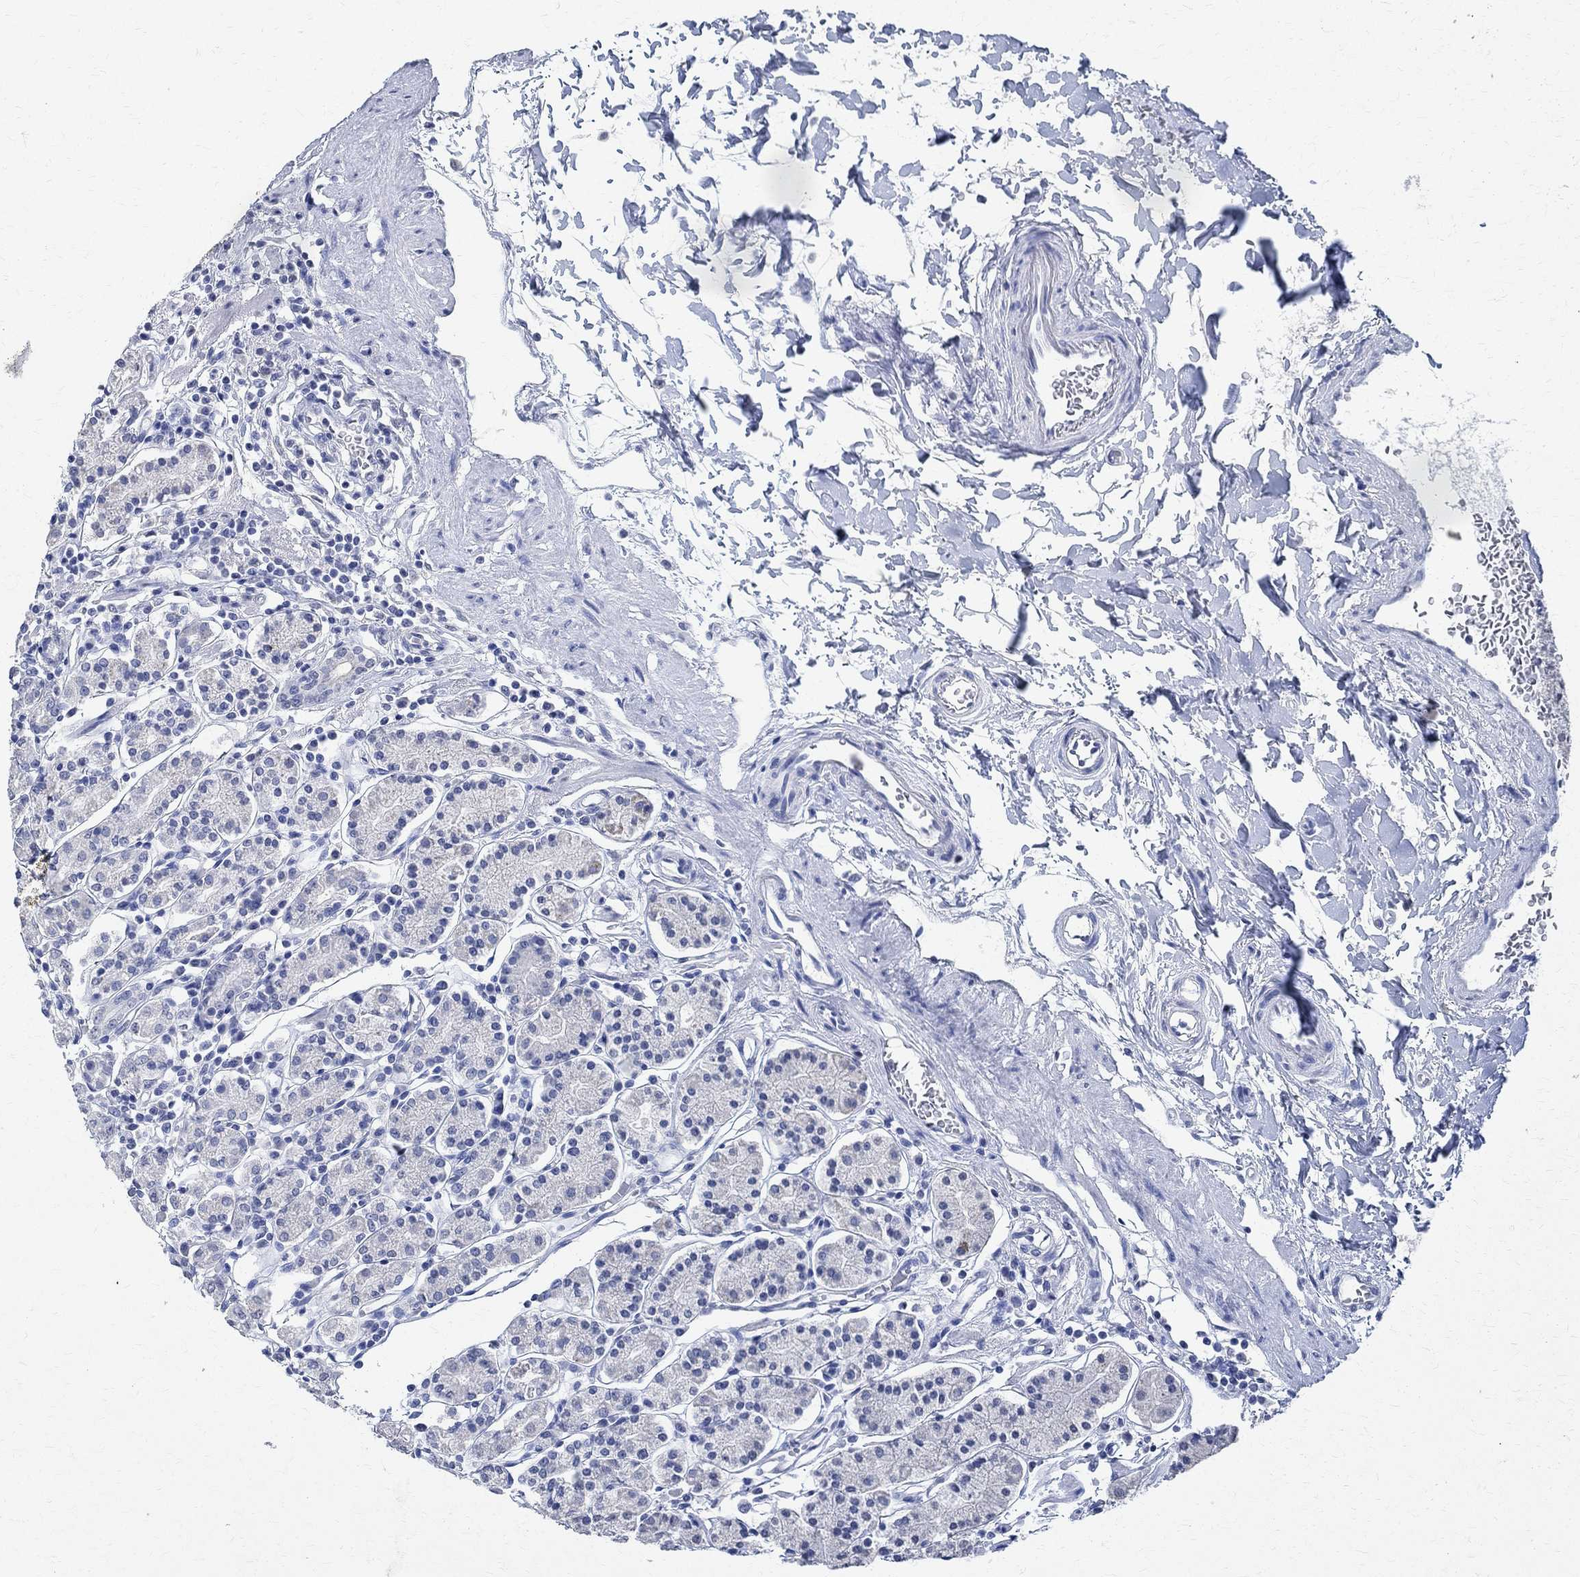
{"staining": {"intensity": "negative", "quantity": "none", "location": "none"}, "tissue": "stomach", "cell_type": "Glandular cells", "image_type": "normal", "snomed": [{"axis": "morphology", "description": "Normal tissue, NOS"}, {"axis": "topography", "description": "Stomach, upper"}, {"axis": "topography", "description": "Stomach"}], "caption": "IHC of benign human stomach reveals no expression in glandular cells.", "gene": "TMEM221", "patient": {"sex": "male", "age": 62}}